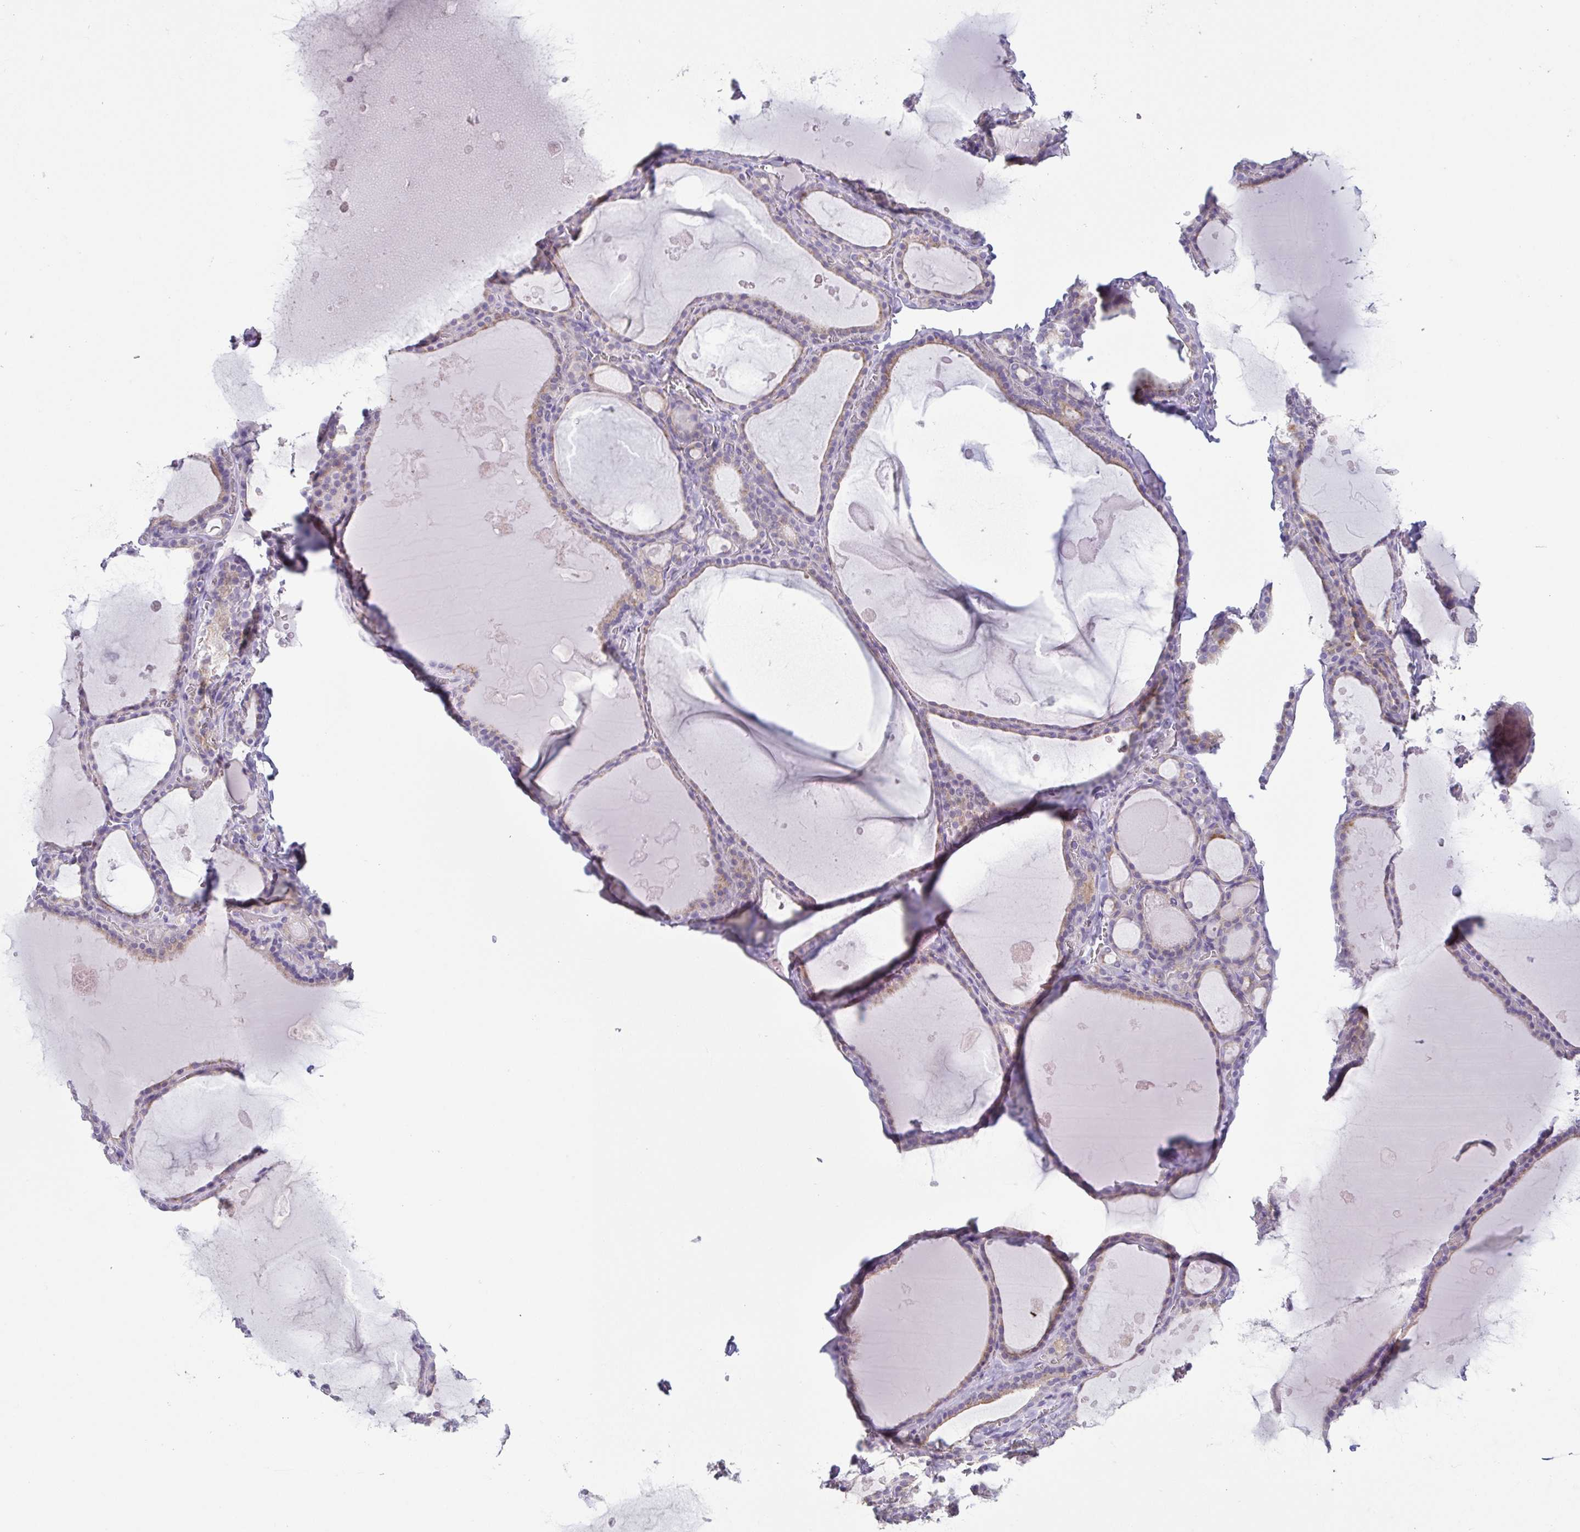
{"staining": {"intensity": "weak", "quantity": "<25%", "location": "cytoplasmic/membranous"}, "tissue": "thyroid gland", "cell_type": "Glandular cells", "image_type": "normal", "snomed": [{"axis": "morphology", "description": "Normal tissue, NOS"}, {"axis": "topography", "description": "Thyroid gland"}], "caption": "Immunohistochemistry micrograph of unremarkable thyroid gland: thyroid gland stained with DAB (3,3'-diaminobenzidine) demonstrates no significant protein expression in glandular cells.", "gene": "ATP6V1G2", "patient": {"sex": "male", "age": 56}}